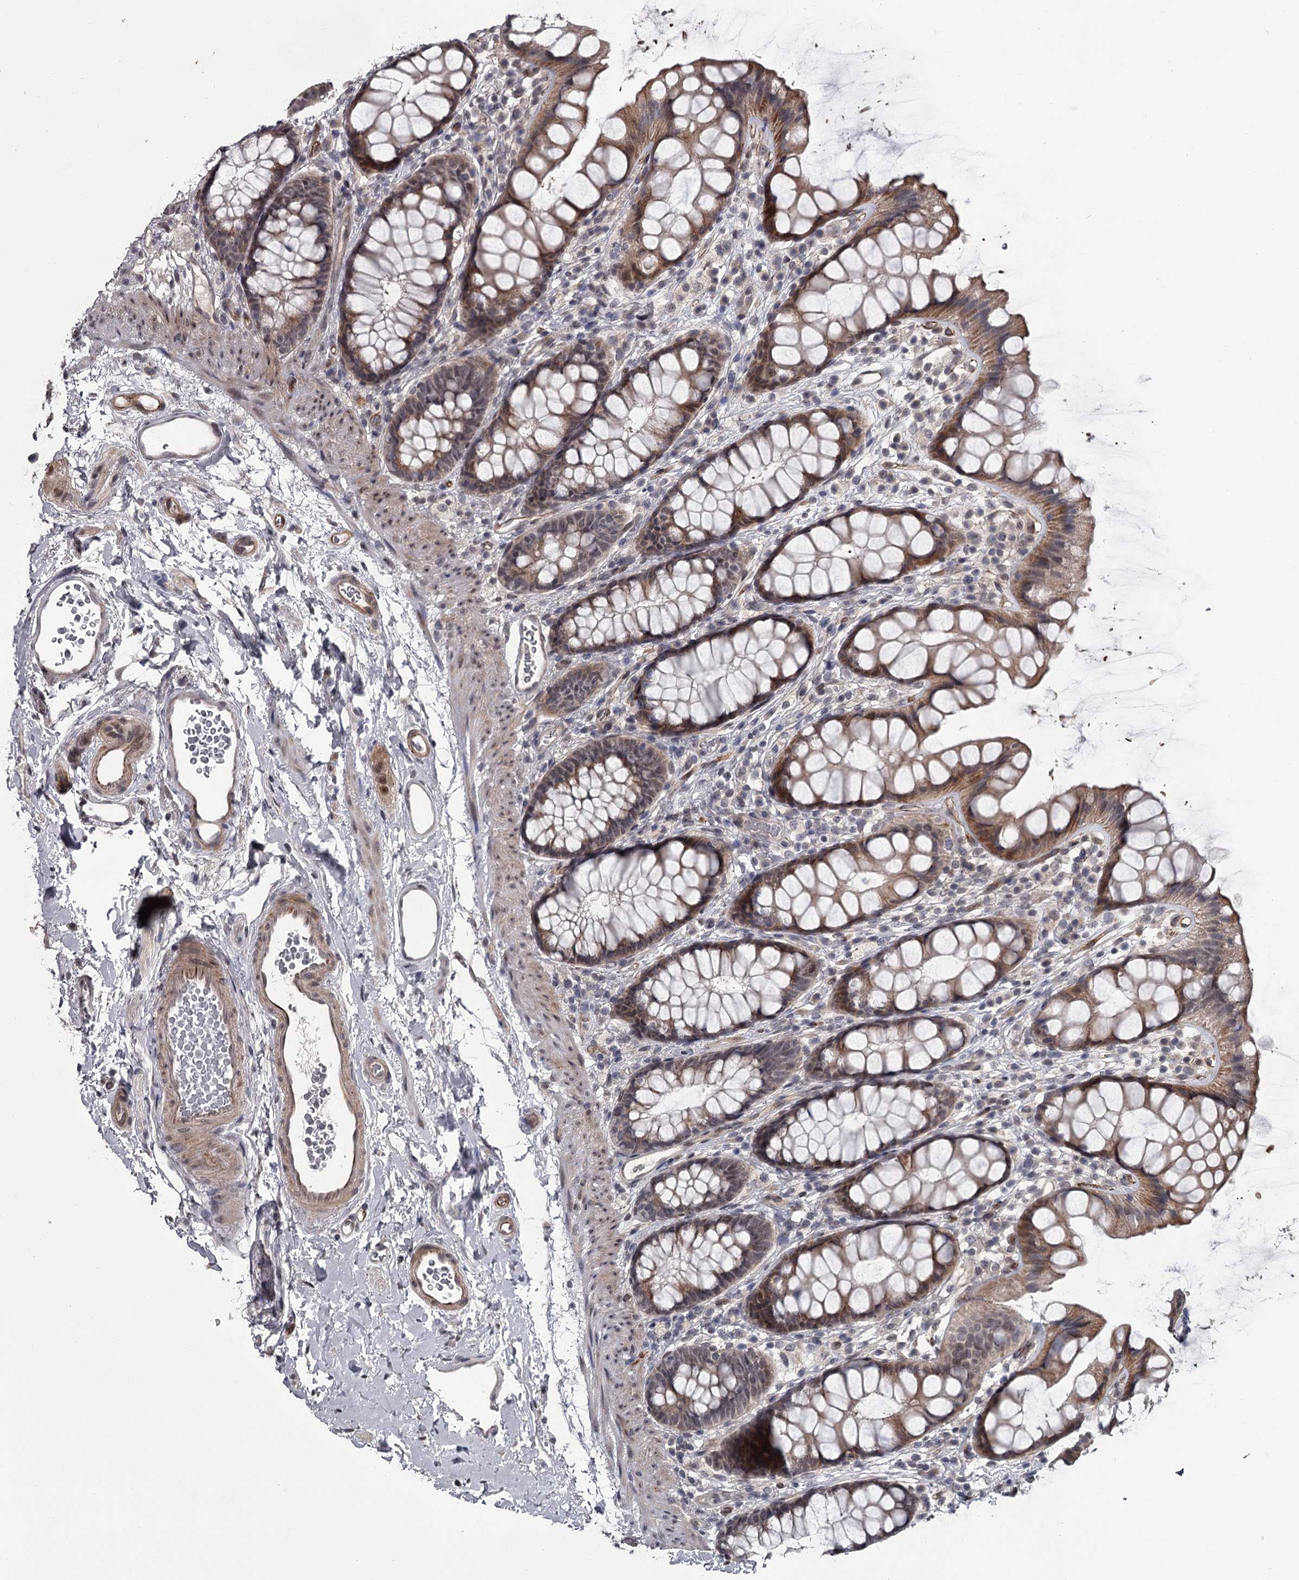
{"staining": {"intensity": "moderate", "quantity": ">75%", "location": "cytoplasmic/membranous"}, "tissue": "rectum", "cell_type": "Glandular cells", "image_type": "normal", "snomed": [{"axis": "morphology", "description": "Normal tissue, NOS"}, {"axis": "topography", "description": "Rectum"}], "caption": "Protein staining of benign rectum reveals moderate cytoplasmic/membranous staining in approximately >75% of glandular cells.", "gene": "PRPF40B", "patient": {"sex": "female", "age": 65}}